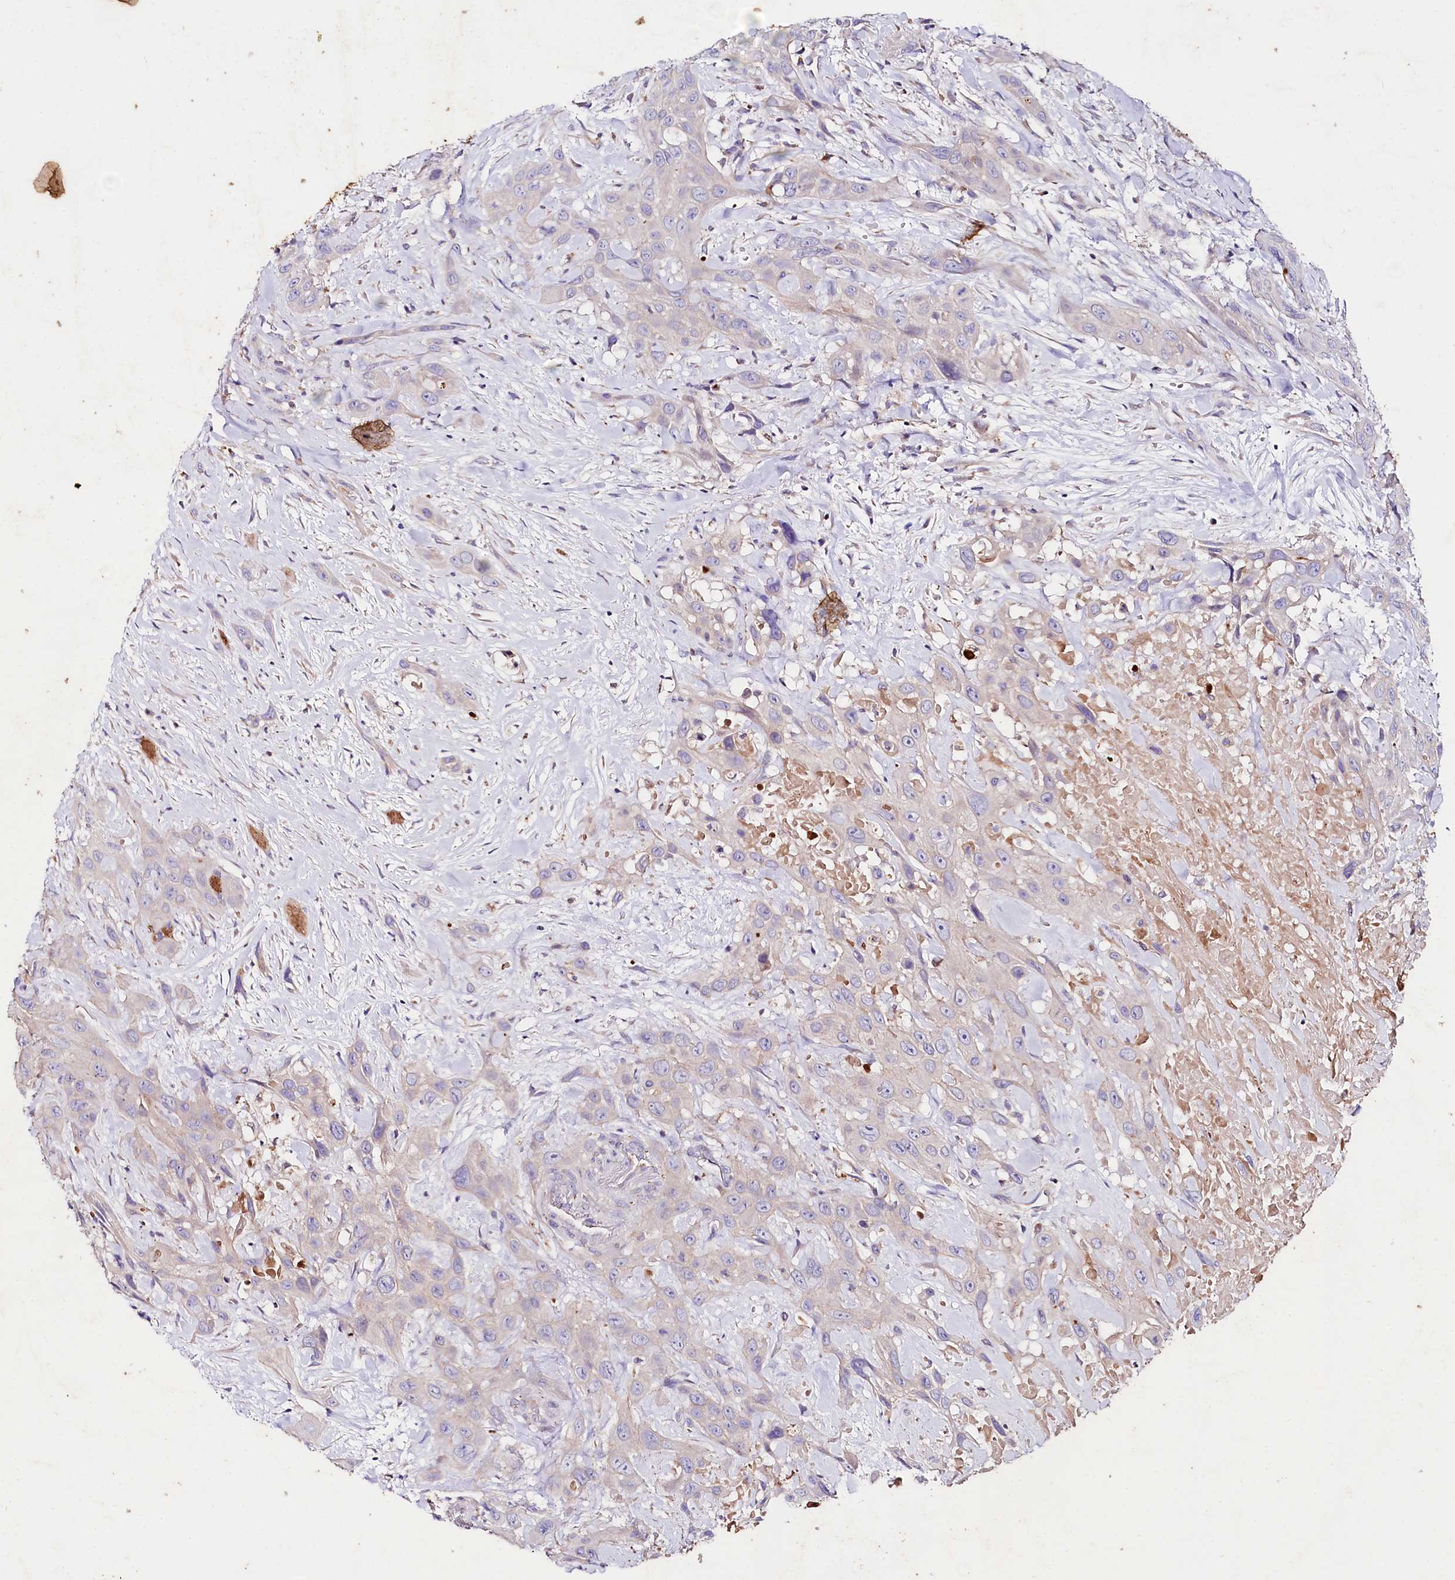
{"staining": {"intensity": "weak", "quantity": "<25%", "location": "cytoplasmic/membranous"}, "tissue": "head and neck cancer", "cell_type": "Tumor cells", "image_type": "cancer", "snomed": [{"axis": "morphology", "description": "Squamous cell carcinoma, NOS"}, {"axis": "topography", "description": "Head-Neck"}], "caption": "There is no significant positivity in tumor cells of squamous cell carcinoma (head and neck).", "gene": "SACM1L", "patient": {"sex": "male", "age": 81}}